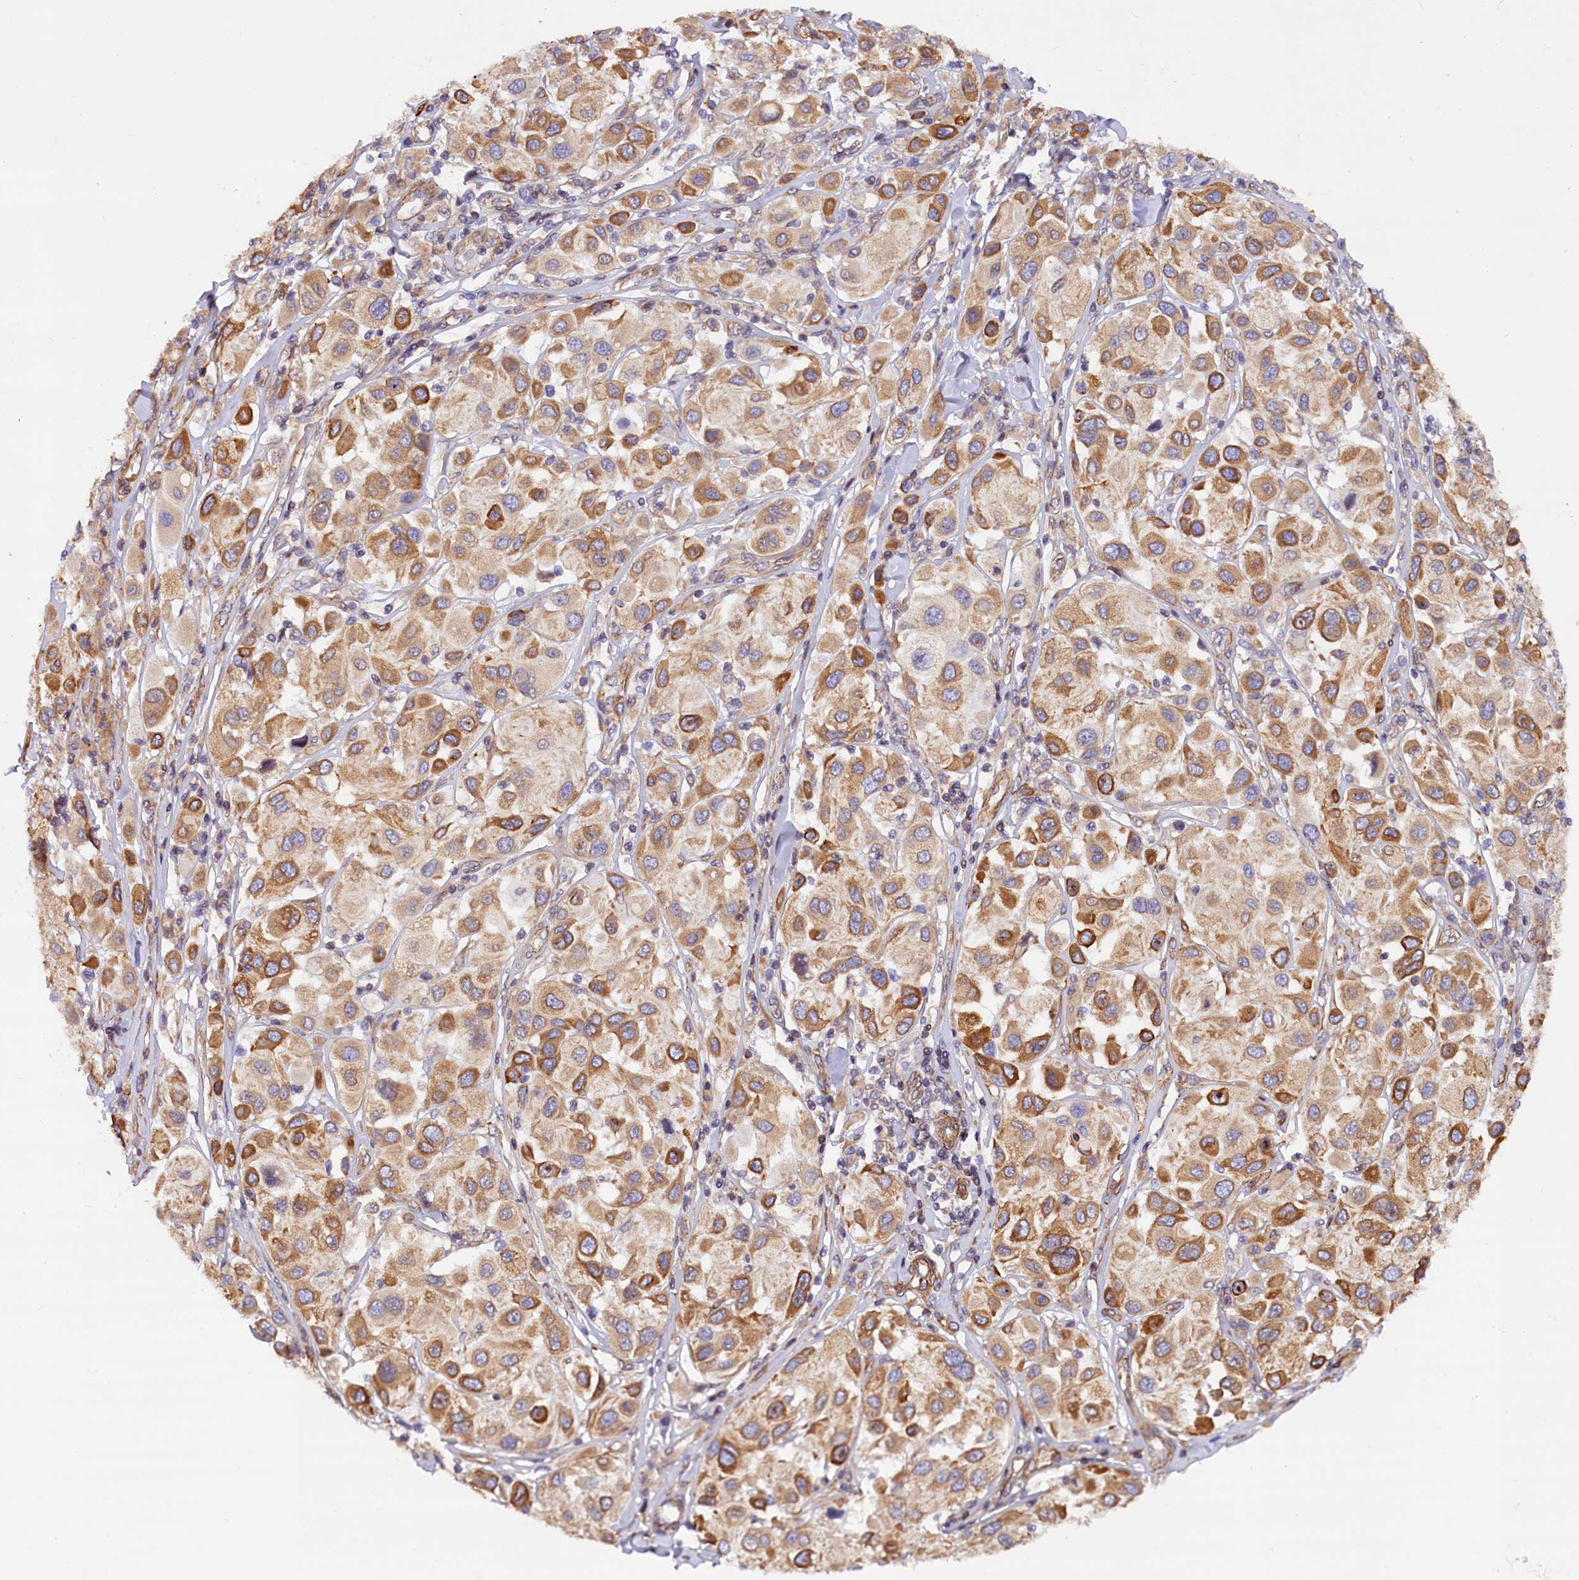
{"staining": {"intensity": "strong", "quantity": "<25%", "location": "cytoplasmic/membranous"}, "tissue": "melanoma", "cell_type": "Tumor cells", "image_type": "cancer", "snomed": [{"axis": "morphology", "description": "Malignant melanoma, Metastatic site"}, {"axis": "topography", "description": "Skin"}], "caption": "IHC photomicrograph of neoplastic tissue: human melanoma stained using immunohistochemistry shows medium levels of strong protein expression localized specifically in the cytoplasmic/membranous of tumor cells, appearing as a cytoplasmic/membranous brown color.", "gene": "MED20", "patient": {"sex": "male", "age": 41}}